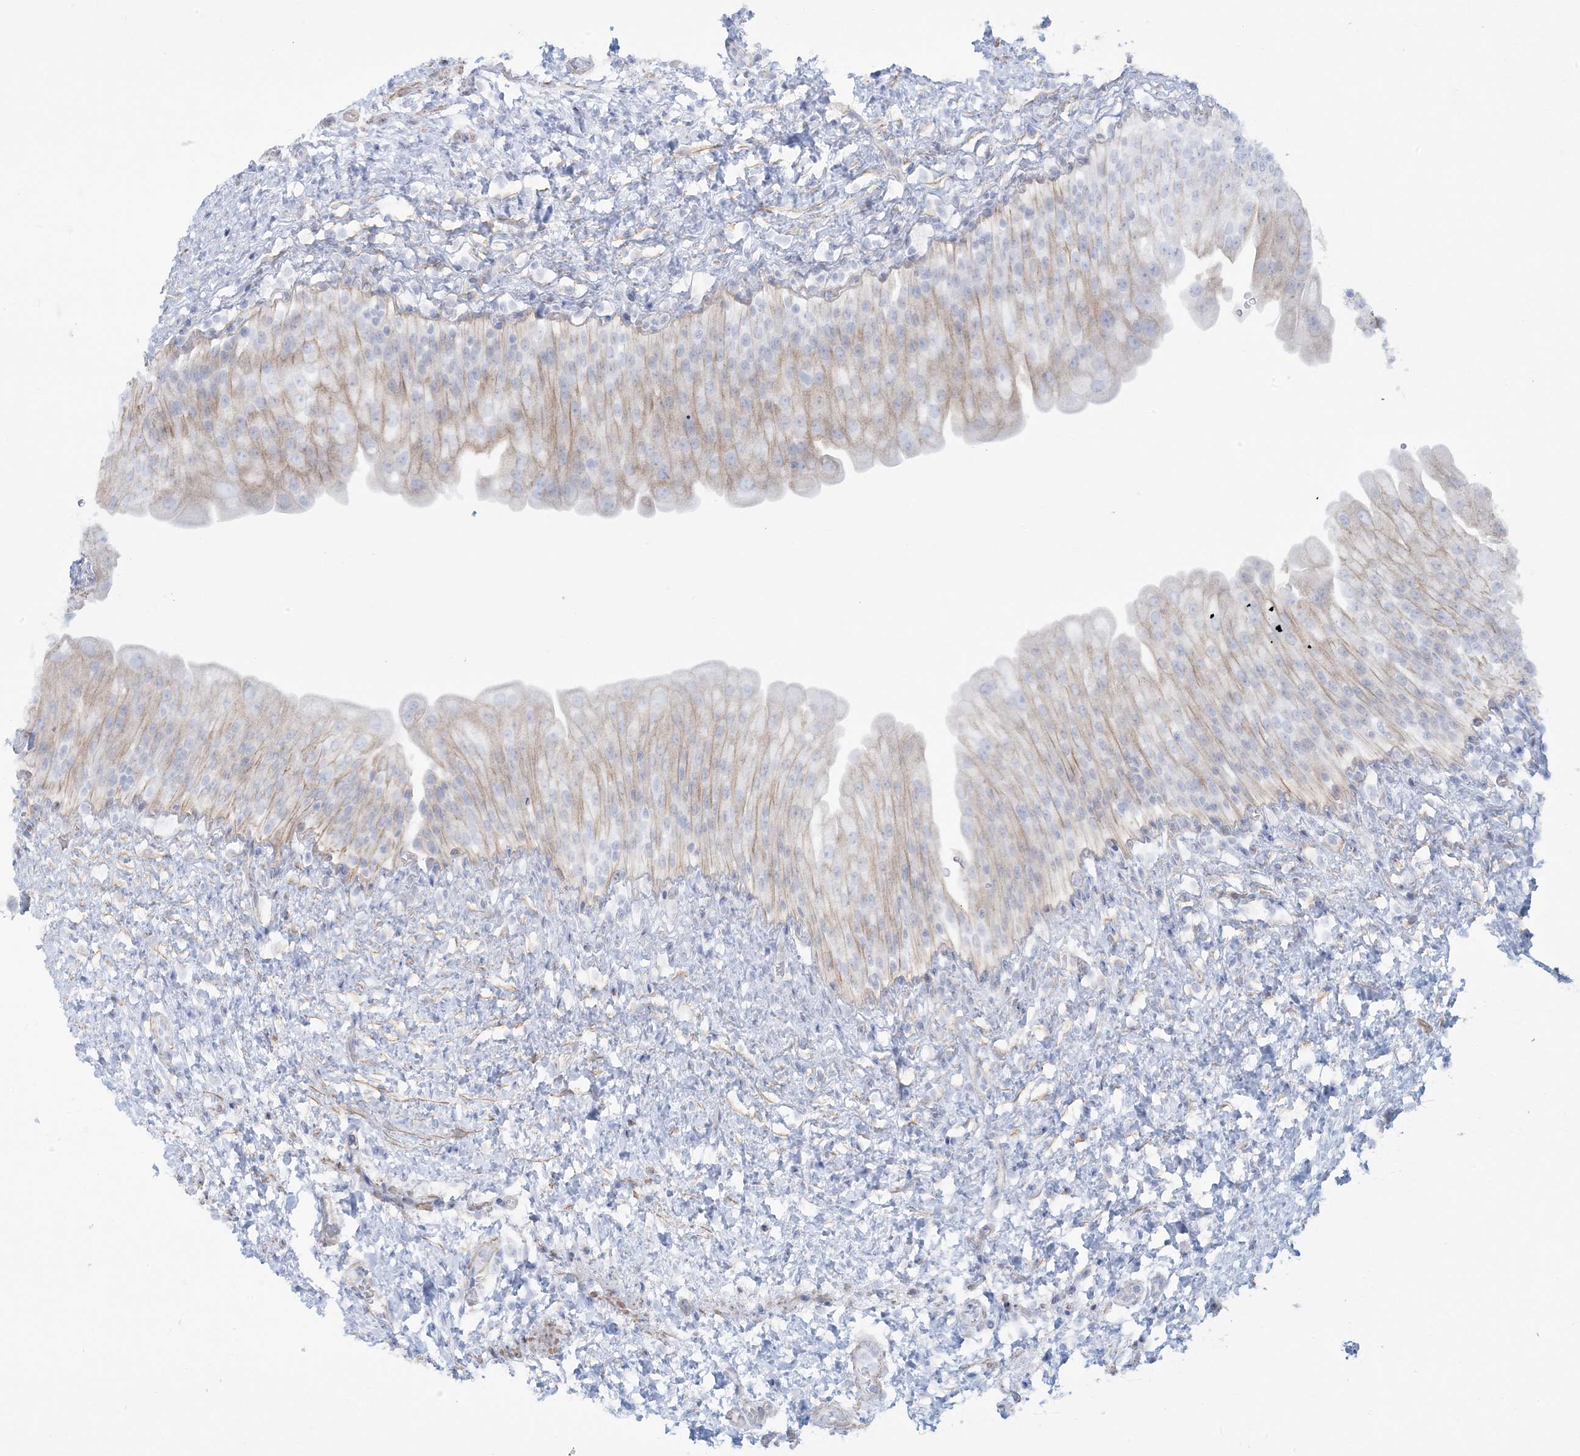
{"staining": {"intensity": "weak", "quantity": "25%-75%", "location": "cytoplasmic/membranous"}, "tissue": "urinary bladder", "cell_type": "Urothelial cells", "image_type": "normal", "snomed": [{"axis": "morphology", "description": "Normal tissue, NOS"}, {"axis": "topography", "description": "Urinary bladder"}], "caption": "DAB (3,3'-diaminobenzidine) immunohistochemical staining of unremarkable human urinary bladder shows weak cytoplasmic/membranous protein staining in about 25%-75% of urothelial cells.", "gene": "AGXT", "patient": {"sex": "female", "age": 27}}